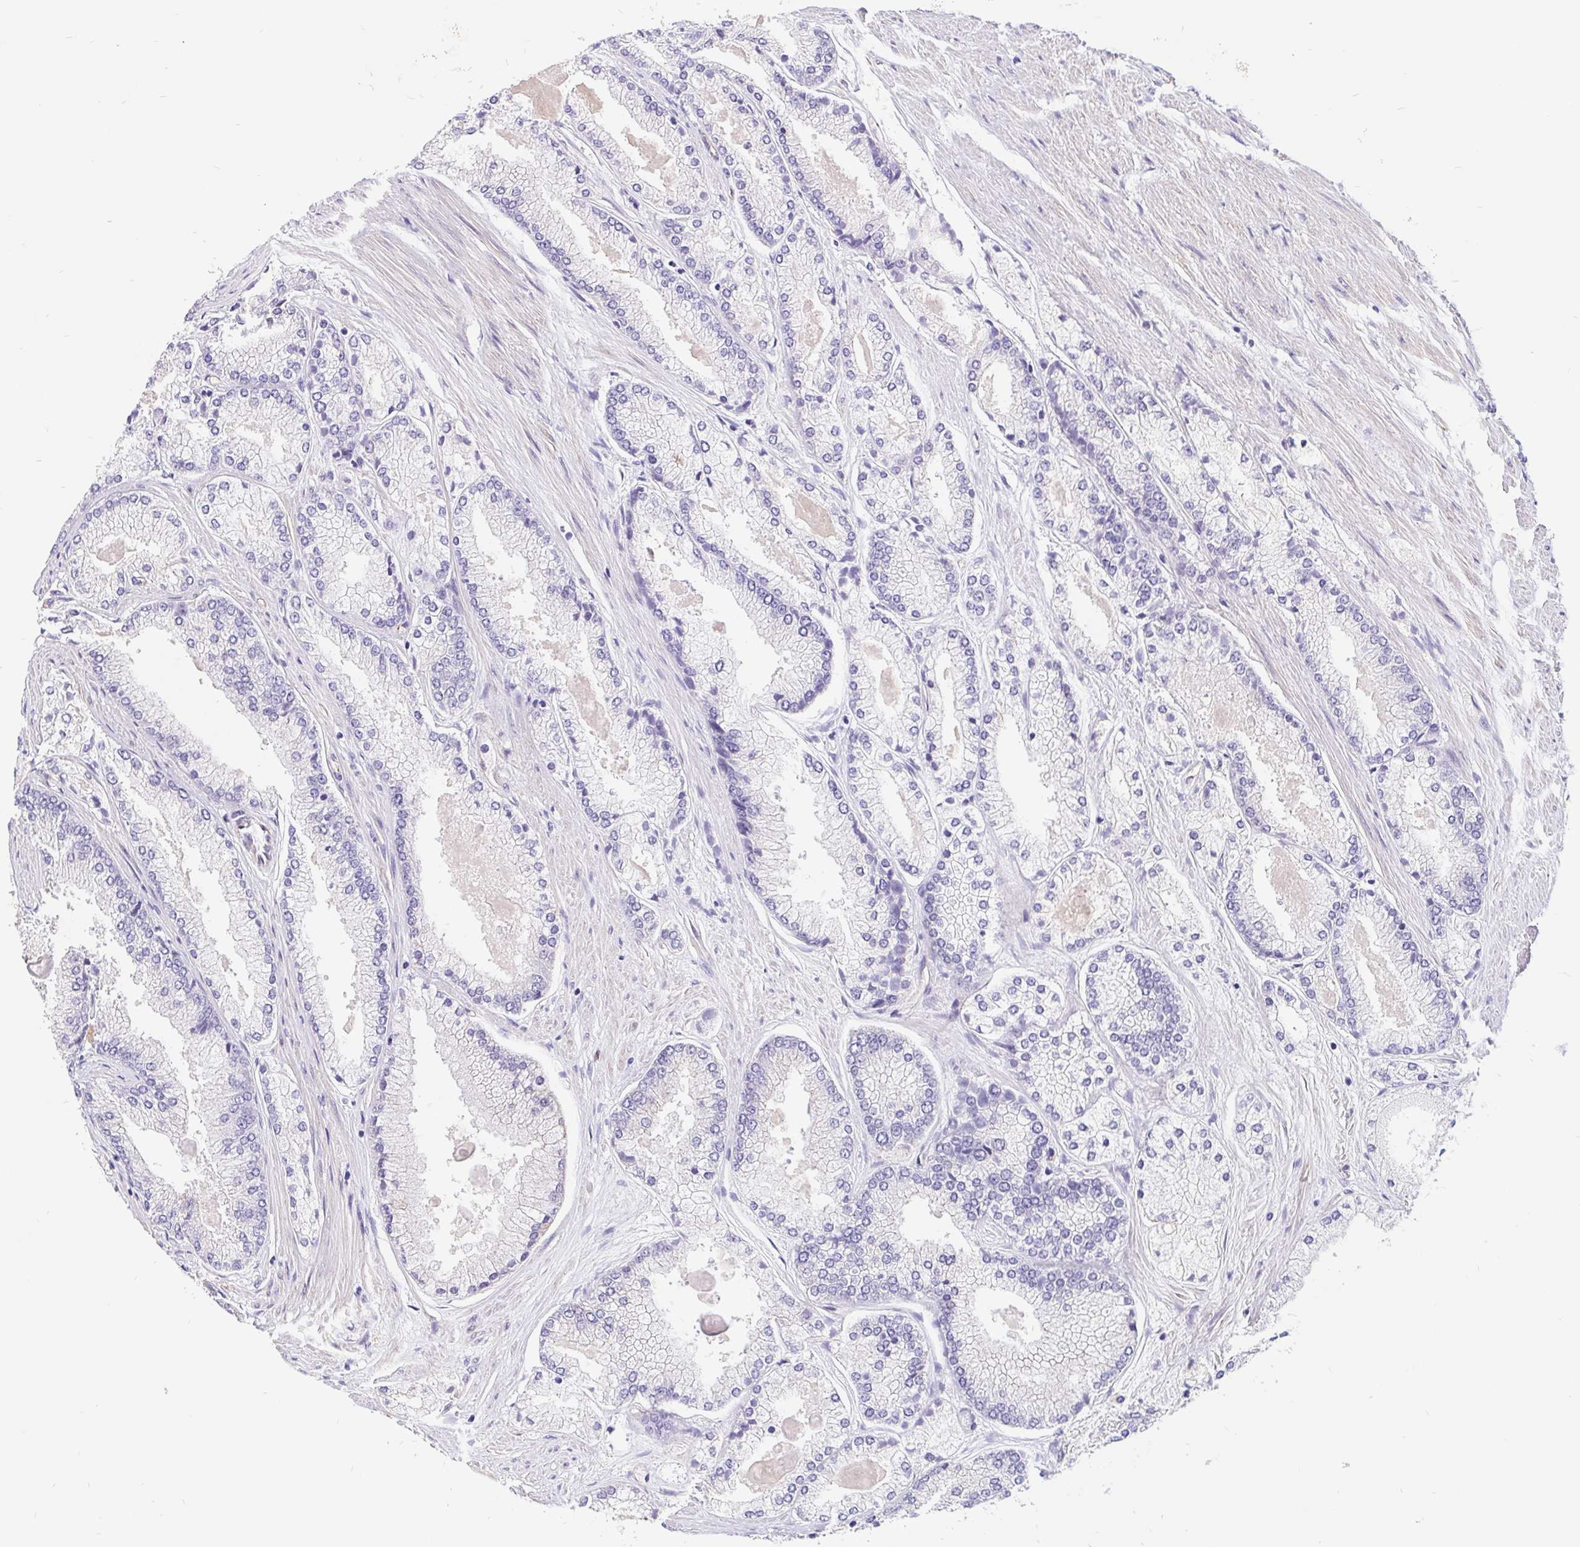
{"staining": {"intensity": "negative", "quantity": "none", "location": "none"}, "tissue": "prostate cancer", "cell_type": "Tumor cells", "image_type": "cancer", "snomed": [{"axis": "morphology", "description": "Adenocarcinoma, High grade"}, {"axis": "topography", "description": "Prostate"}], "caption": "Tumor cells show no significant protein positivity in prostate cancer.", "gene": "LIMCH1", "patient": {"sex": "male", "age": 68}}